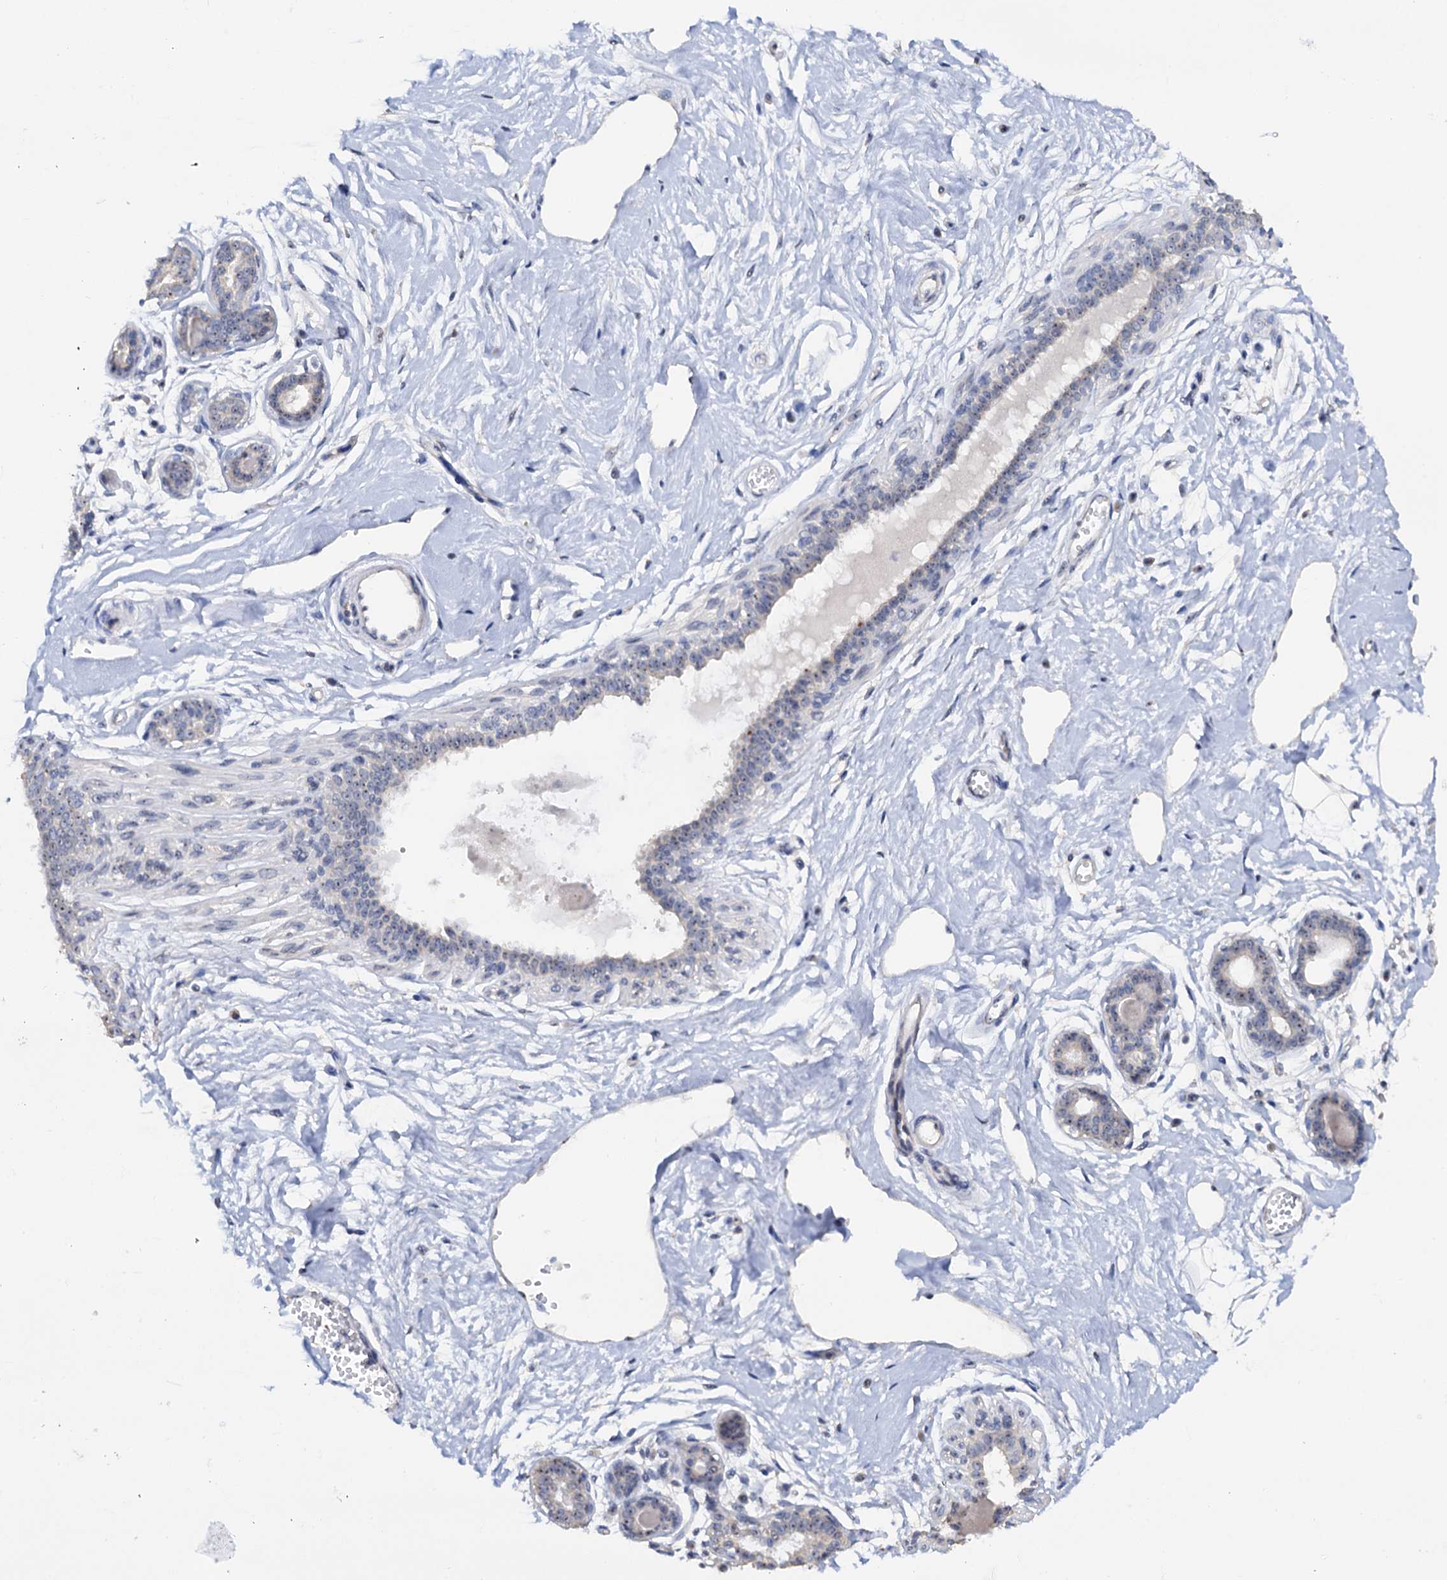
{"staining": {"intensity": "negative", "quantity": "none", "location": "none"}, "tissue": "breast", "cell_type": "Adipocytes", "image_type": "normal", "snomed": [{"axis": "morphology", "description": "Normal tissue, NOS"}, {"axis": "topography", "description": "Breast"}], "caption": "Photomicrograph shows no significant protein positivity in adipocytes of normal breast. The staining is performed using DAB brown chromogen with nuclei counter-stained in using hematoxylin.", "gene": "C2CD3", "patient": {"sex": "female", "age": 45}}